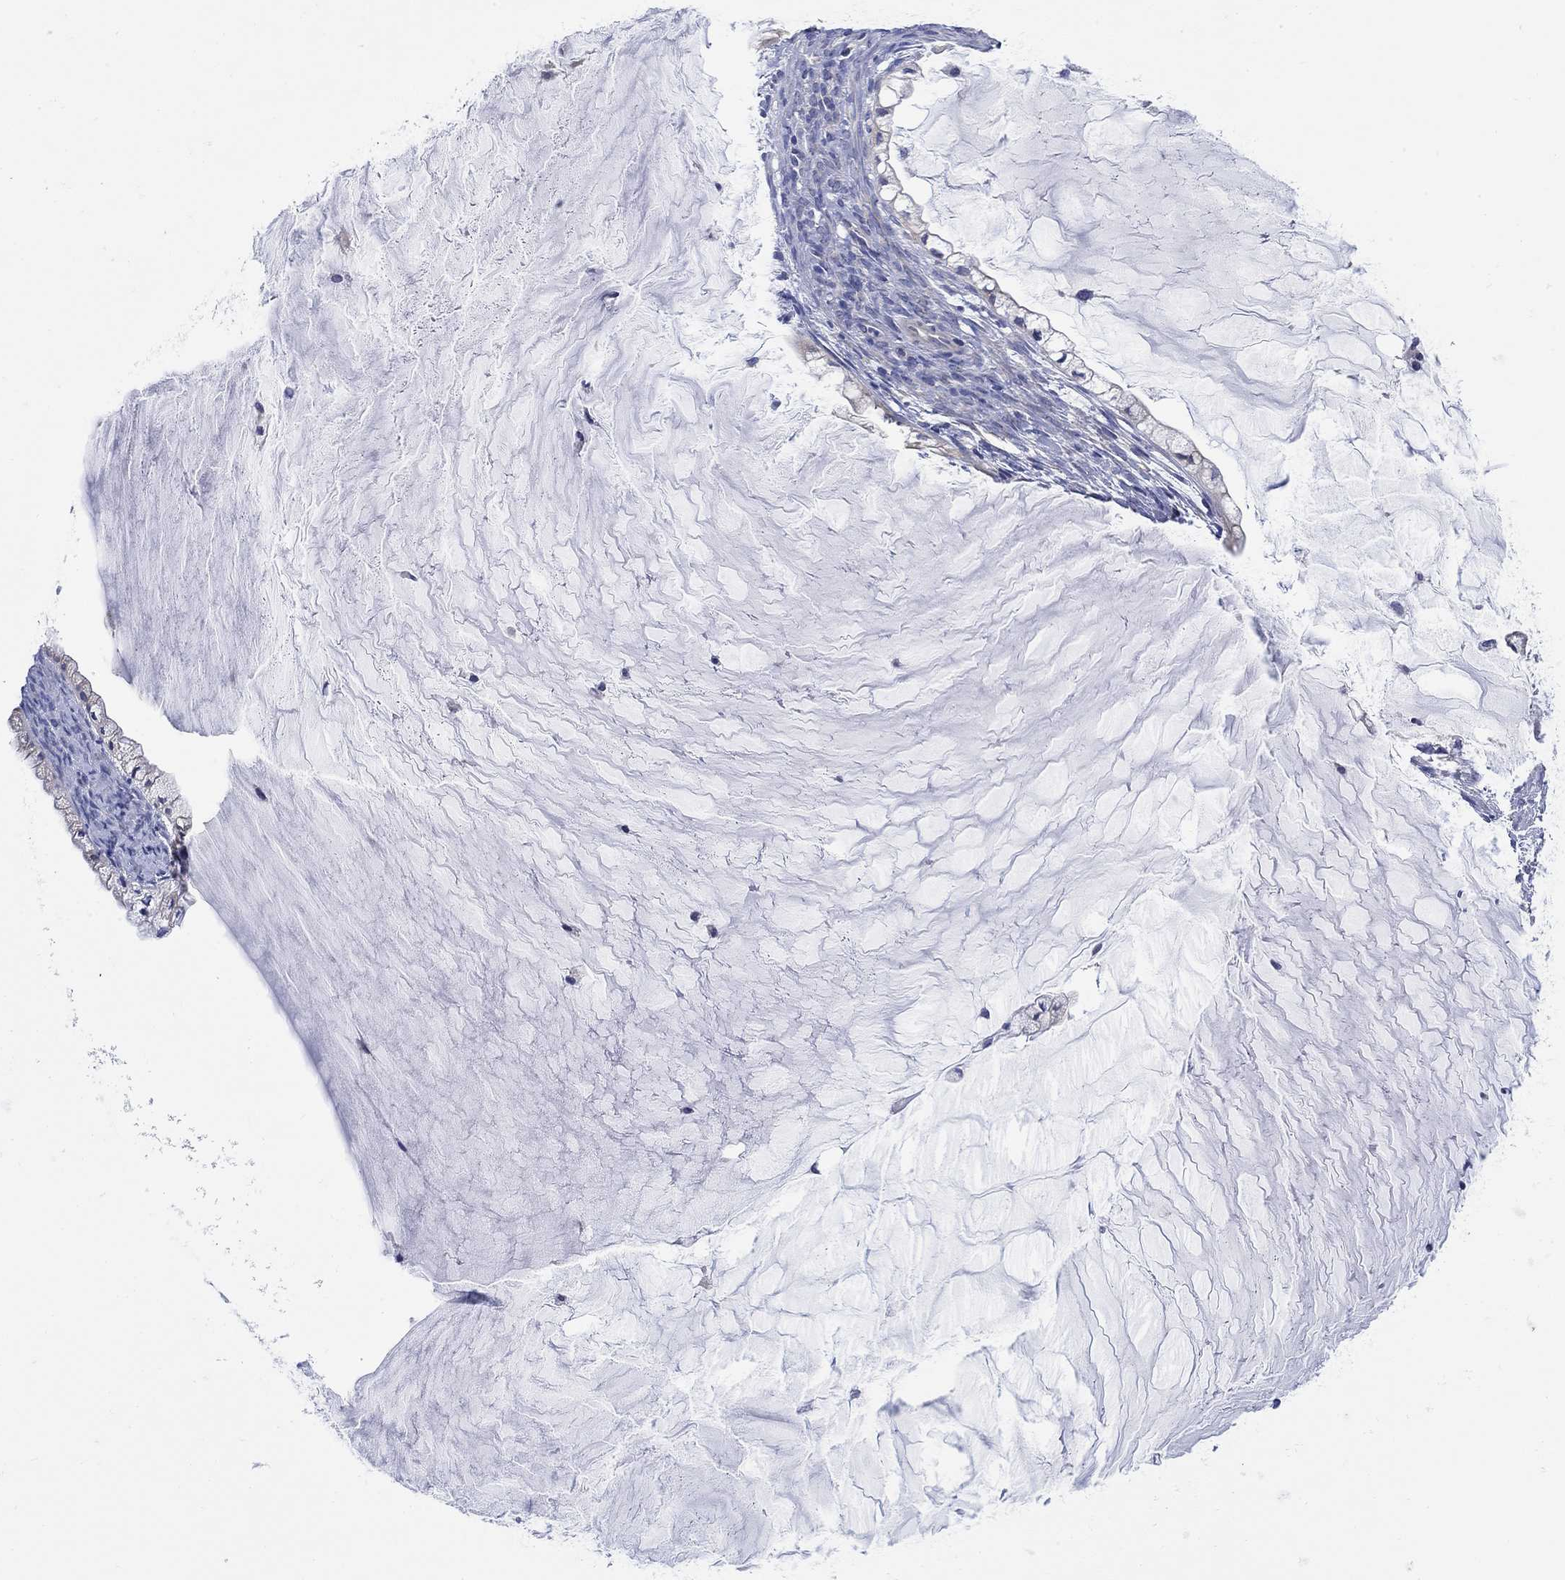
{"staining": {"intensity": "negative", "quantity": "none", "location": "none"}, "tissue": "ovarian cancer", "cell_type": "Tumor cells", "image_type": "cancer", "snomed": [{"axis": "morphology", "description": "Cystadenocarcinoma, mucinous, NOS"}, {"axis": "topography", "description": "Ovary"}], "caption": "High magnification brightfield microscopy of mucinous cystadenocarcinoma (ovarian) stained with DAB (brown) and counterstained with hematoxylin (blue): tumor cells show no significant staining.", "gene": "KRT222", "patient": {"sex": "female", "age": 57}}